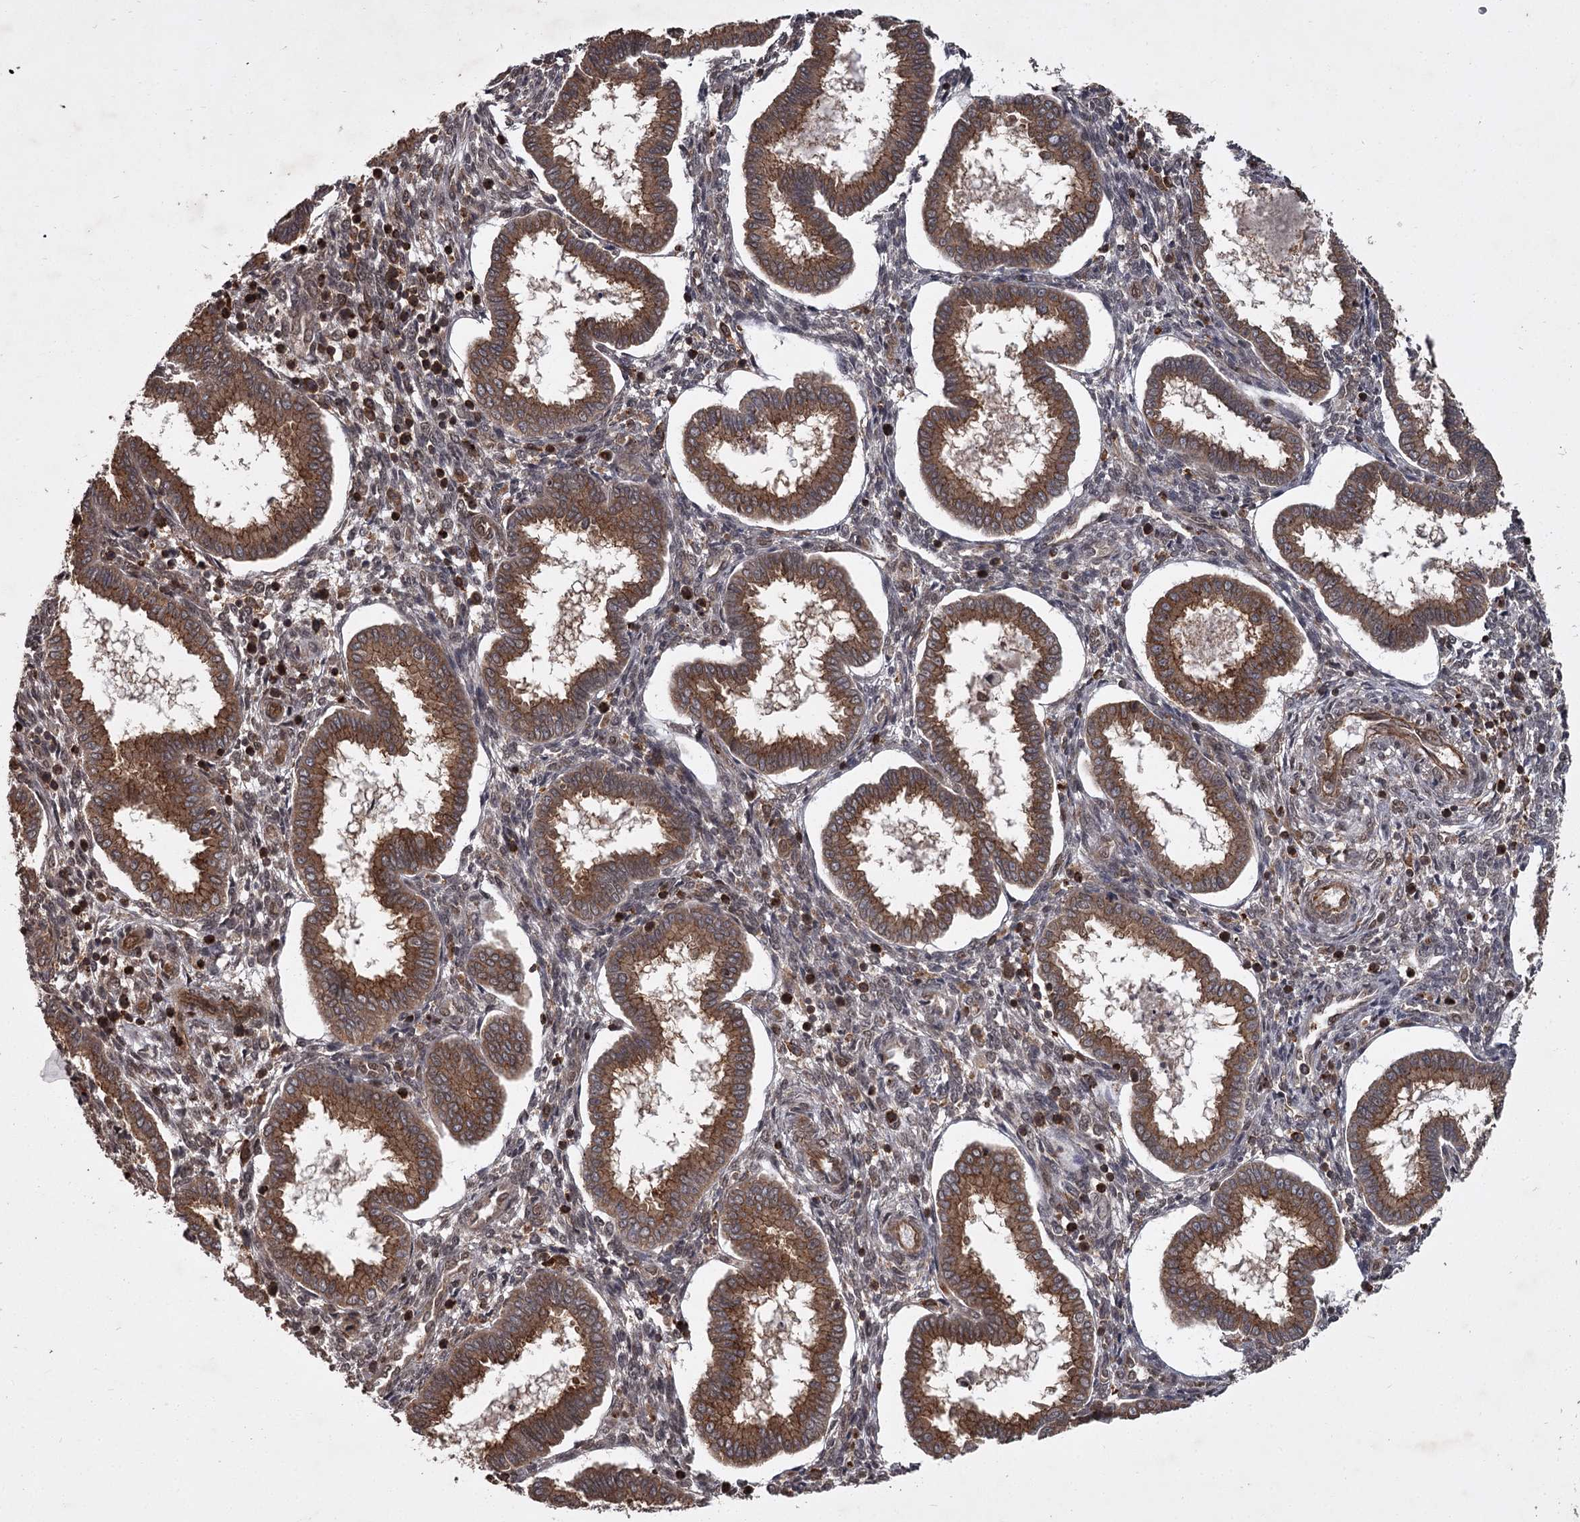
{"staining": {"intensity": "moderate", "quantity": "<25%", "location": "cytoplasmic/membranous,nuclear"}, "tissue": "endometrium", "cell_type": "Cells in endometrial stroma", "image_type": "normal", "snomed": [{"axis": "morphology", "description": "Normal tissue, NOS"}, {"axis": "topography", "description": "Endometrium"}], "caption": "An immunohistochemistry (IHC) image of unremarkable tissue is shown. Protein staining in brown highlights moderate cytoplasmic/membranous,nuclear positivity in endometrium within cells in endometrial stroma. The protein is shown in brown color, while the nuclei are stained blue.", "gene": "TBC1D23", "patient": {"sex": "female", "age": 24}}